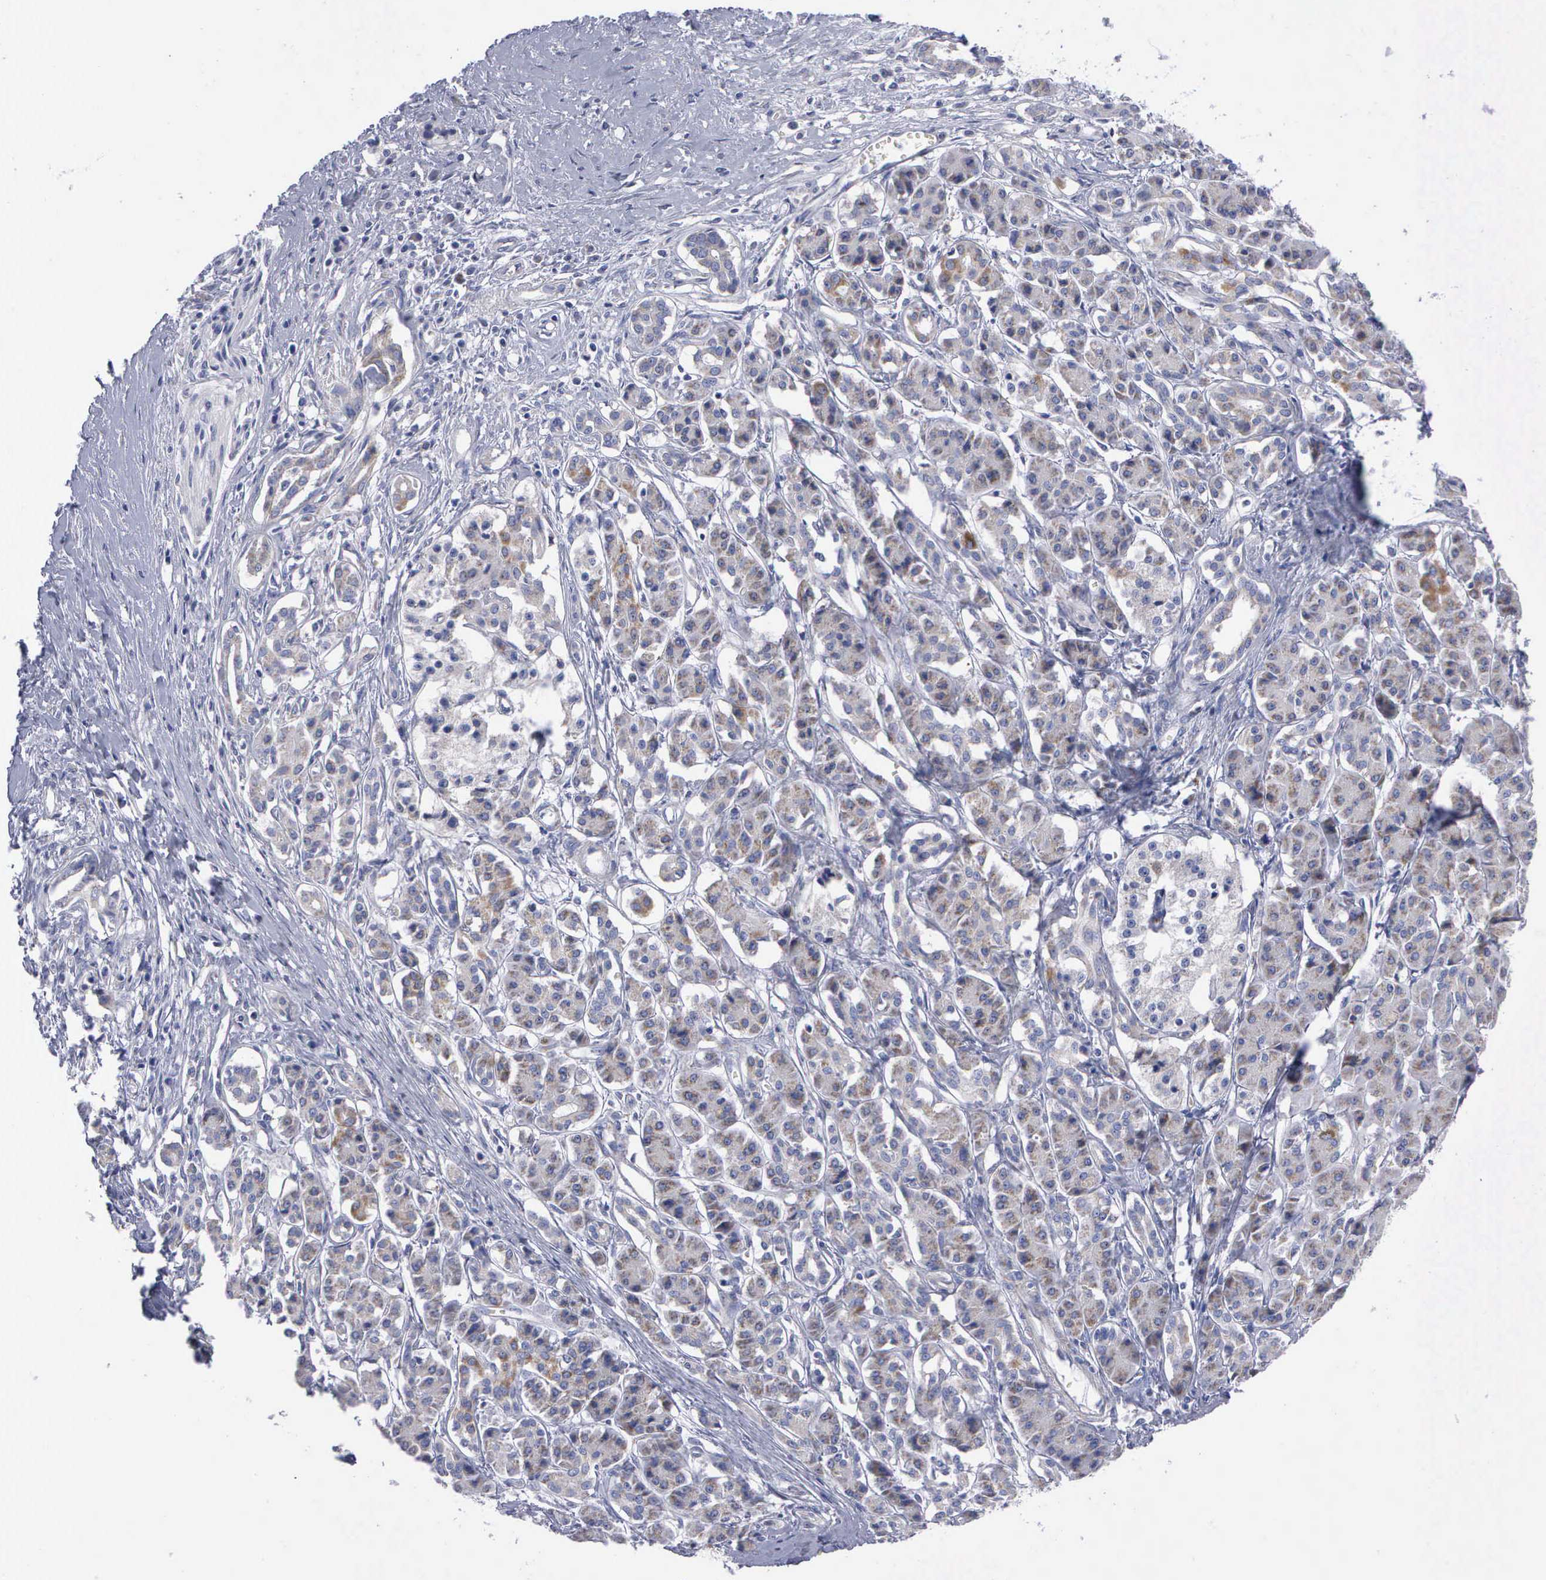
{"staining": {"intensity": "moderate", "quantity": "25%-75%", "location": "cytoplasmic/membranous"}, "tissue": "pancreatic cancer", "cell_type": "Tumor cells", "image_type": "cancer", "snomed": [{"axis": "morphology", "description": "Adenocarcinoma, NOS"}, {"axis": "topography", "description": "Pancreas"}], "caption": "Moderate cytoplasmic/membranous positivity is identified in approximately 25%-75% of tumor cells in pancreatic cancer.", "gene": "APOOL", "patient": {"sex": "male", "age": 59}}